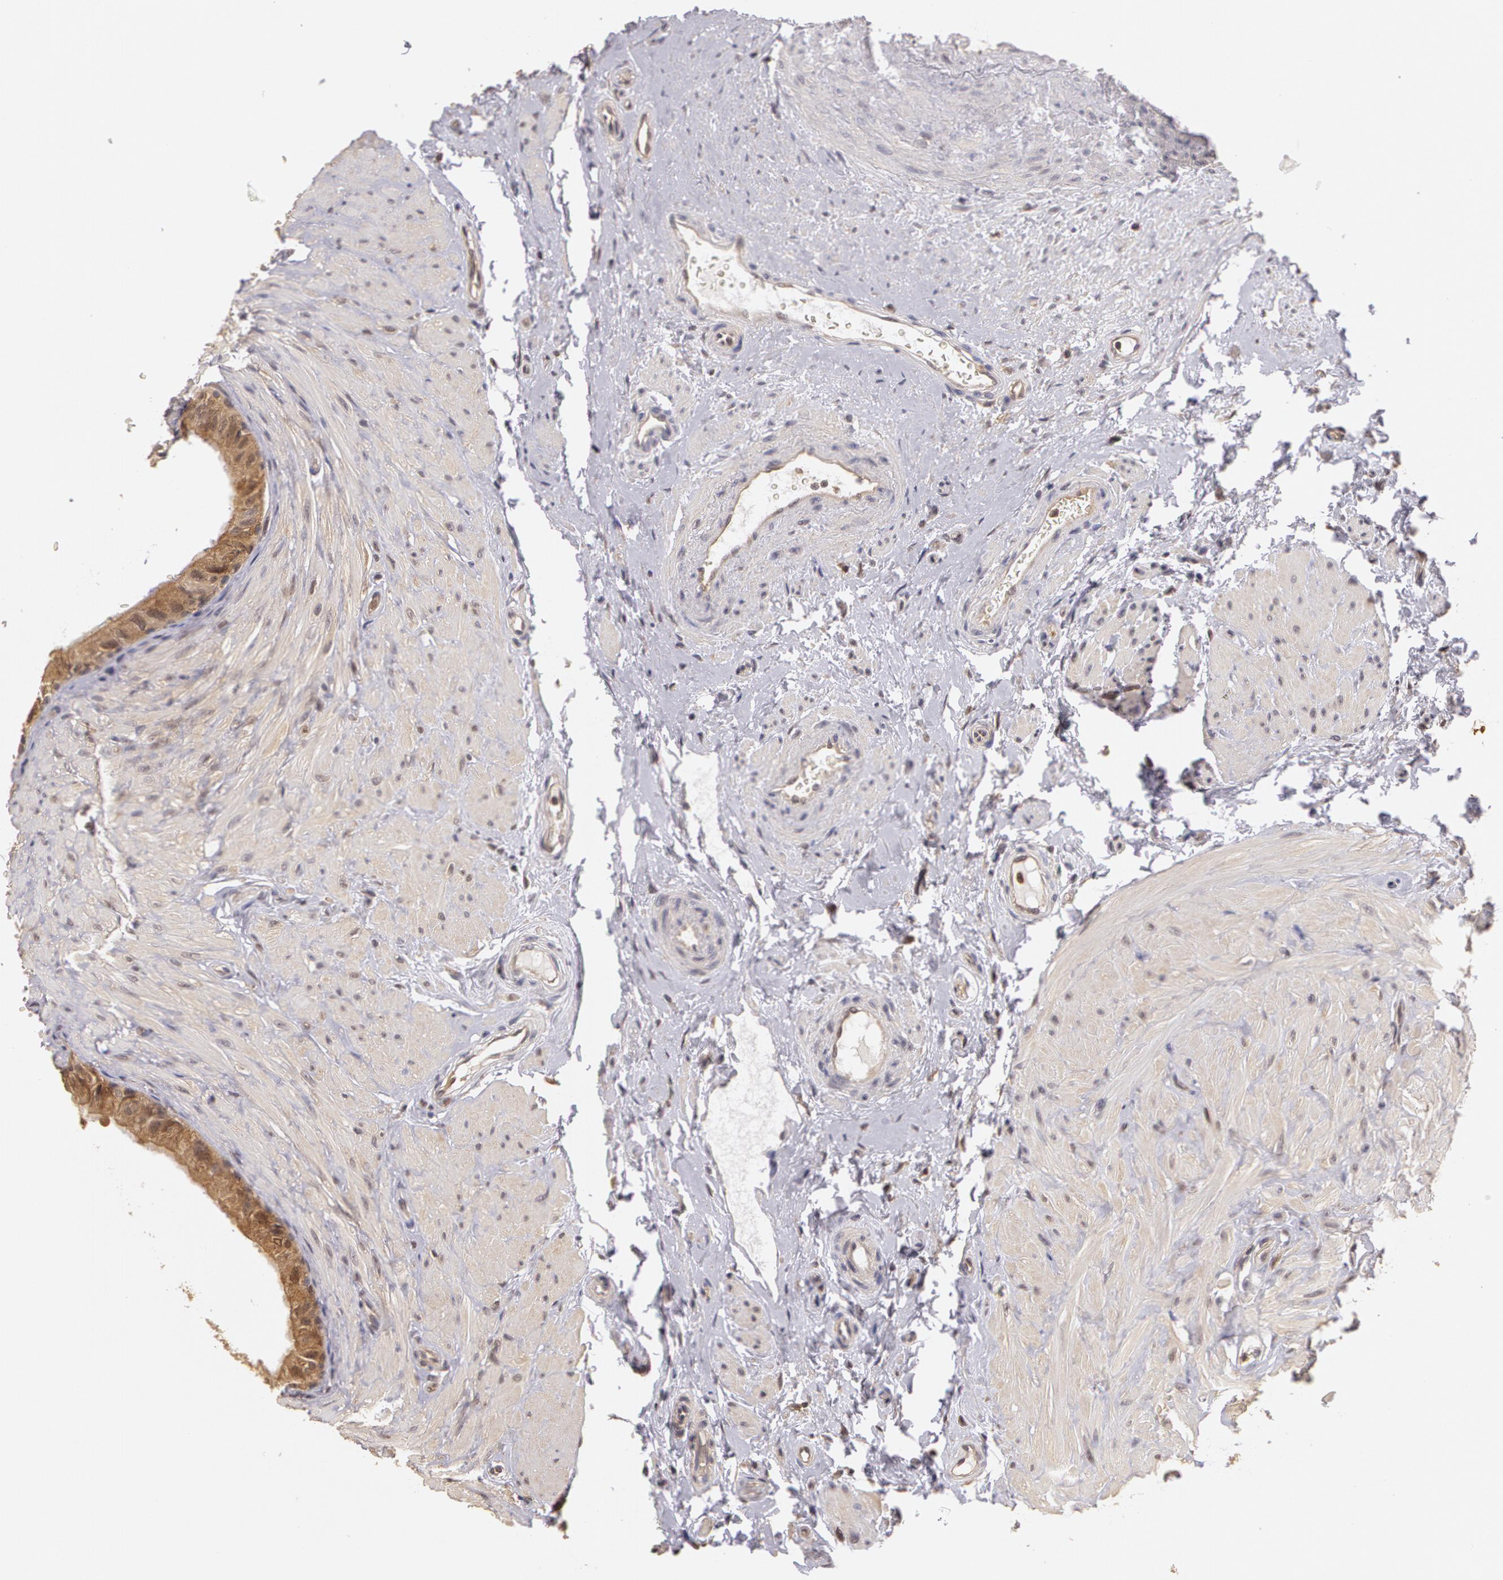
{"staining": {"intensity": "moderate", "quantity": ">75%", "location": "cytoplasmic/membranous"}, "tissue": "epididymis", "cell_type": "Glandular cells", "image_type": "normal", "snomed": [{"axis": "morphology", "description": "Normal tissue, NOS"}, {"axis": "topography", "description": "Epididymis"}], "caption": "The histopathology image reveals staining of normal epididymis, revealing moderate cytoplasmic/membranous protein staining (brown color) within glandular cells.", "gene": "AHSA1", "patient": {"sex": "male", "age": 68}}